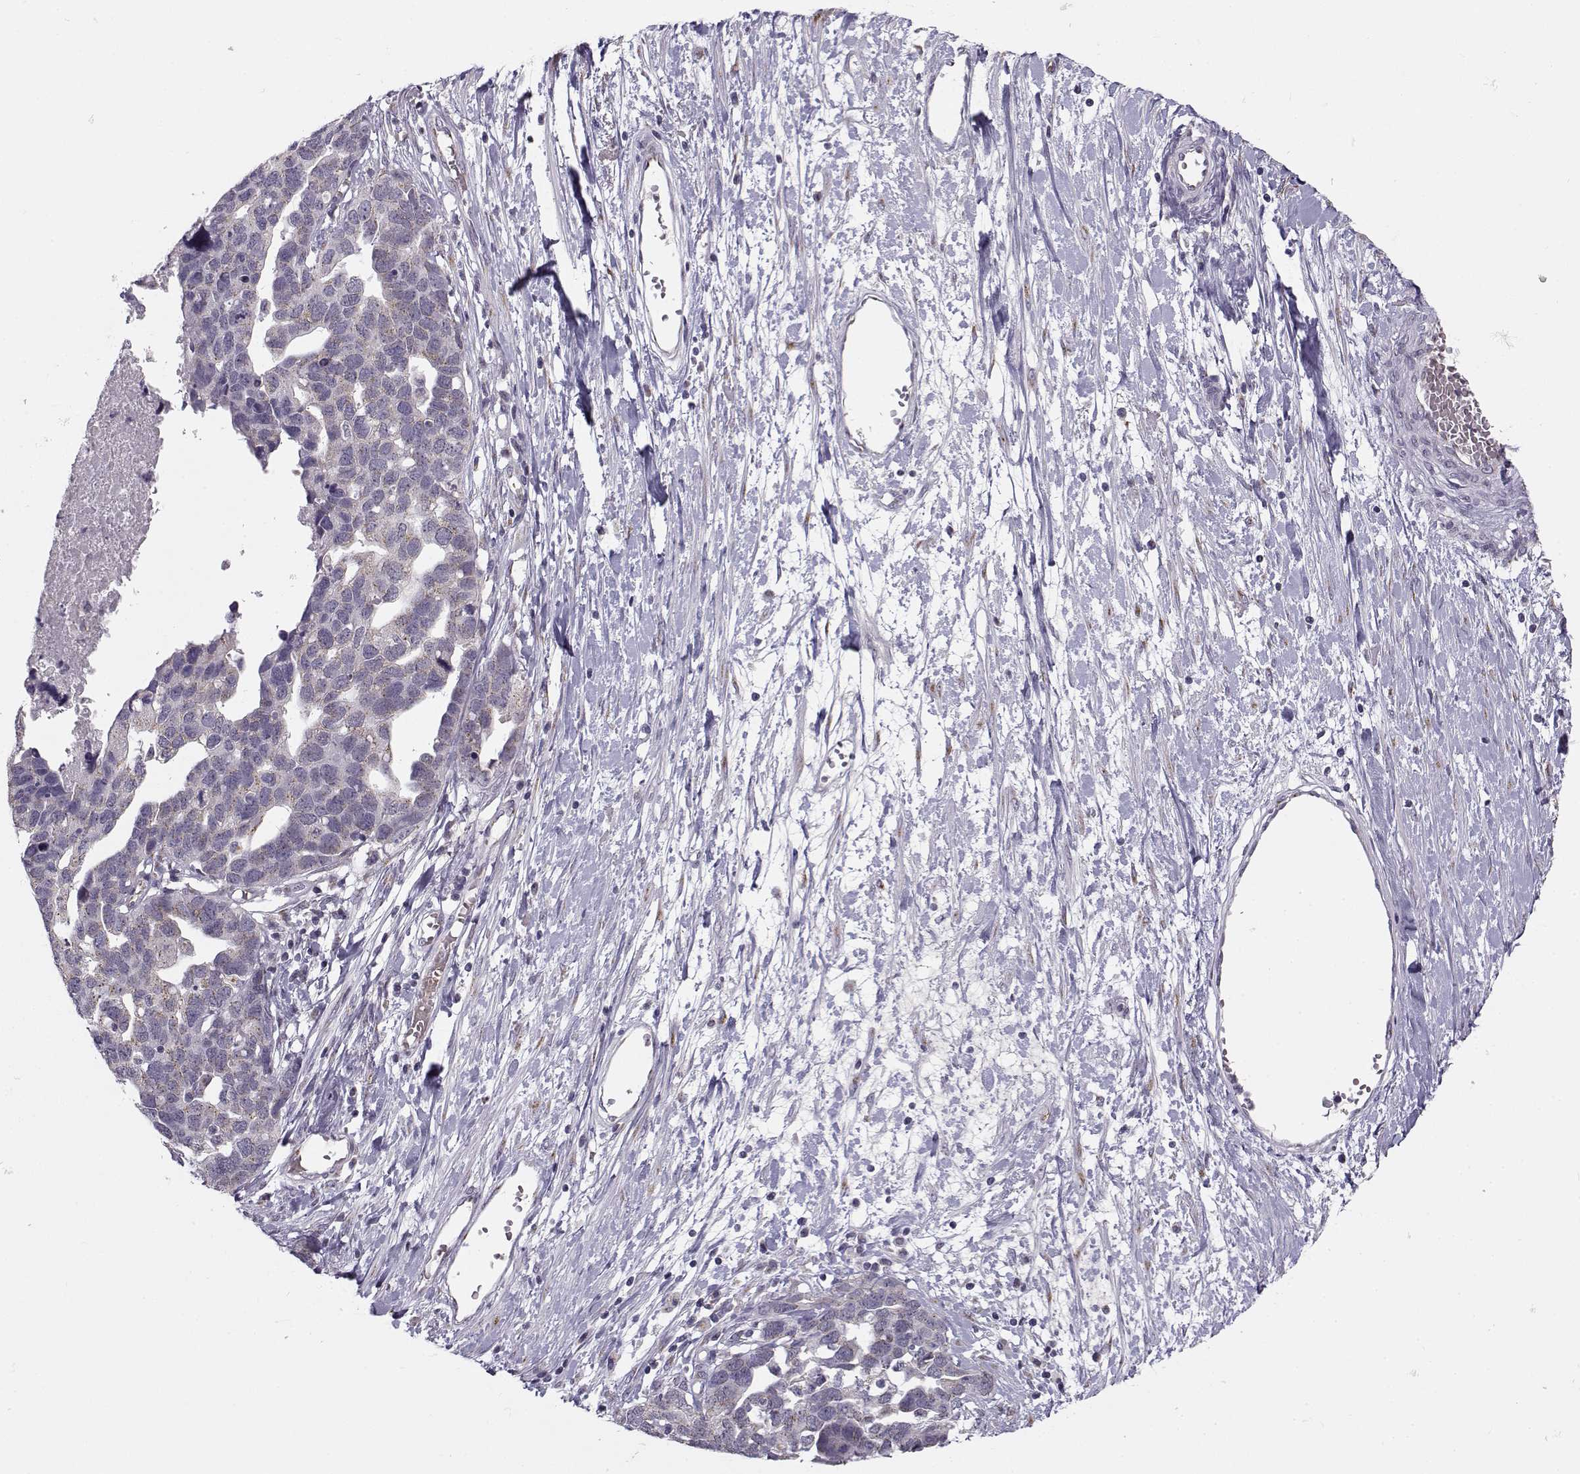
{"staining": {"intensity": "weak", "quantity": ">75%", "location": "cytoplasmic/membranous"}, "tissue": "ovarian cancer", "cell_type": "Tumor cells", "image_type": "cancer", "snomed": [{"axis": "morphology", "description": "Cystadenocarcinoma, serous, NOS"}, {"axis": "topography", "description": "Ovary"}], "caption": "DAB immunohistochemical staining of human ovarian cancer displays weak cytoplasmic/membranous protein staining in about >75% of tumor cells.", "gene": "SLC4A5", "patient": {"sex": "female", "age": 54}}